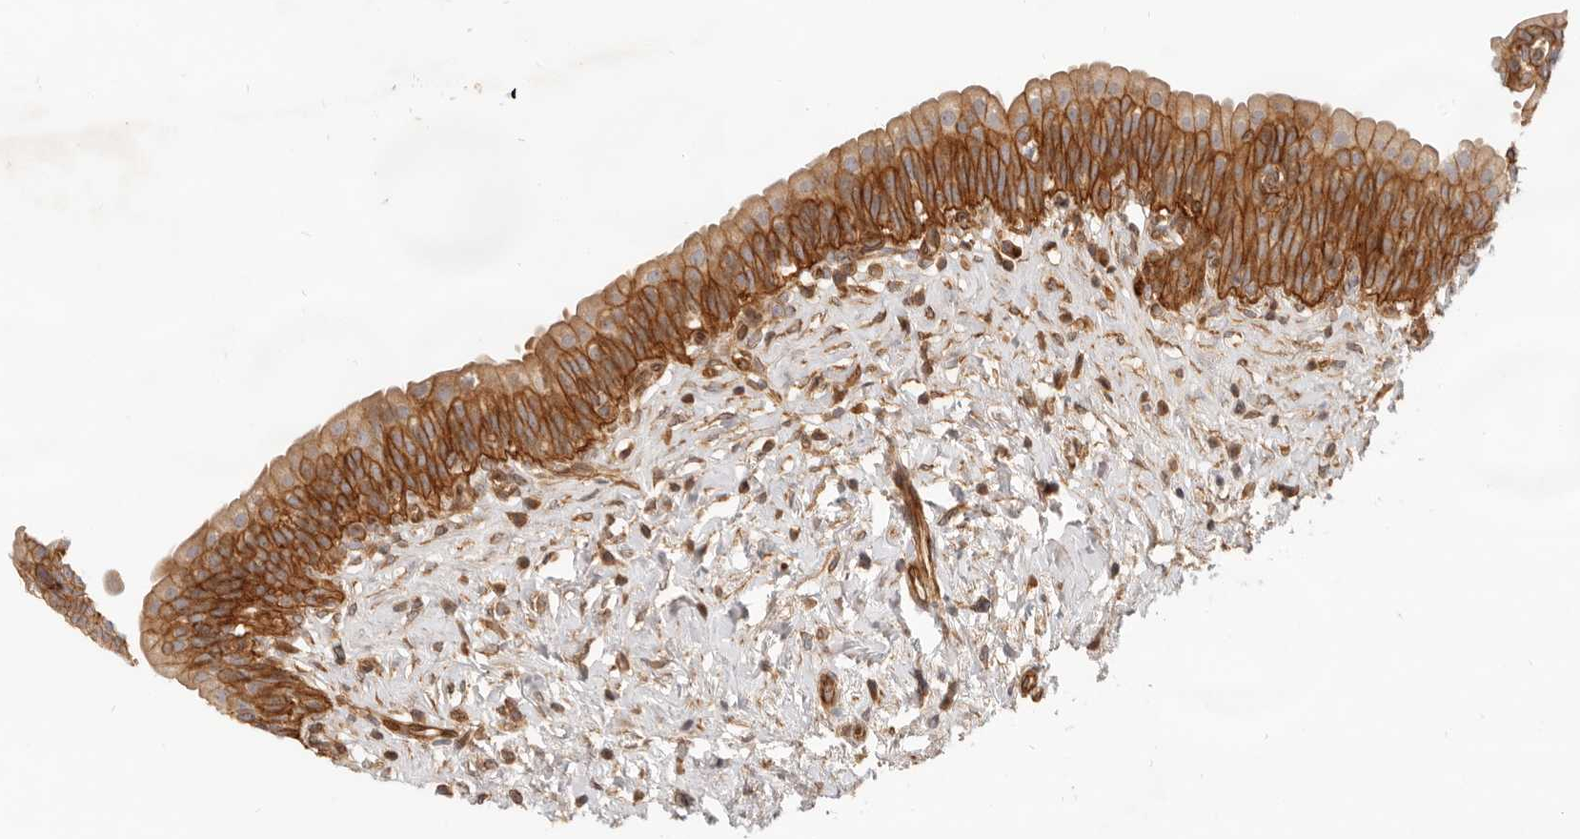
{"staining": {"intensity": "strong", "quantity": ">75%", "location": "cytoplasmic/membranous"}, "tissue": "urinary bladder", "cell_type": "Urothelial cells", "image_type": "normal", "snomed": [{"axis": "morphology", "description": "Normal tissue, NOS"}, {"axis": "topography", "description": "Urinary bladder"}], "caption": "Immunohistochemistry (IHC) histopathology image of benign human urinary bladder stained for a protein (brown), which demonstrates high levels of strong cytoplasmic/membranous positivity in approximately >75% of urothelial cells.", "gene": "UFSP1", "patient": {"sex": "male", "age": 83}}